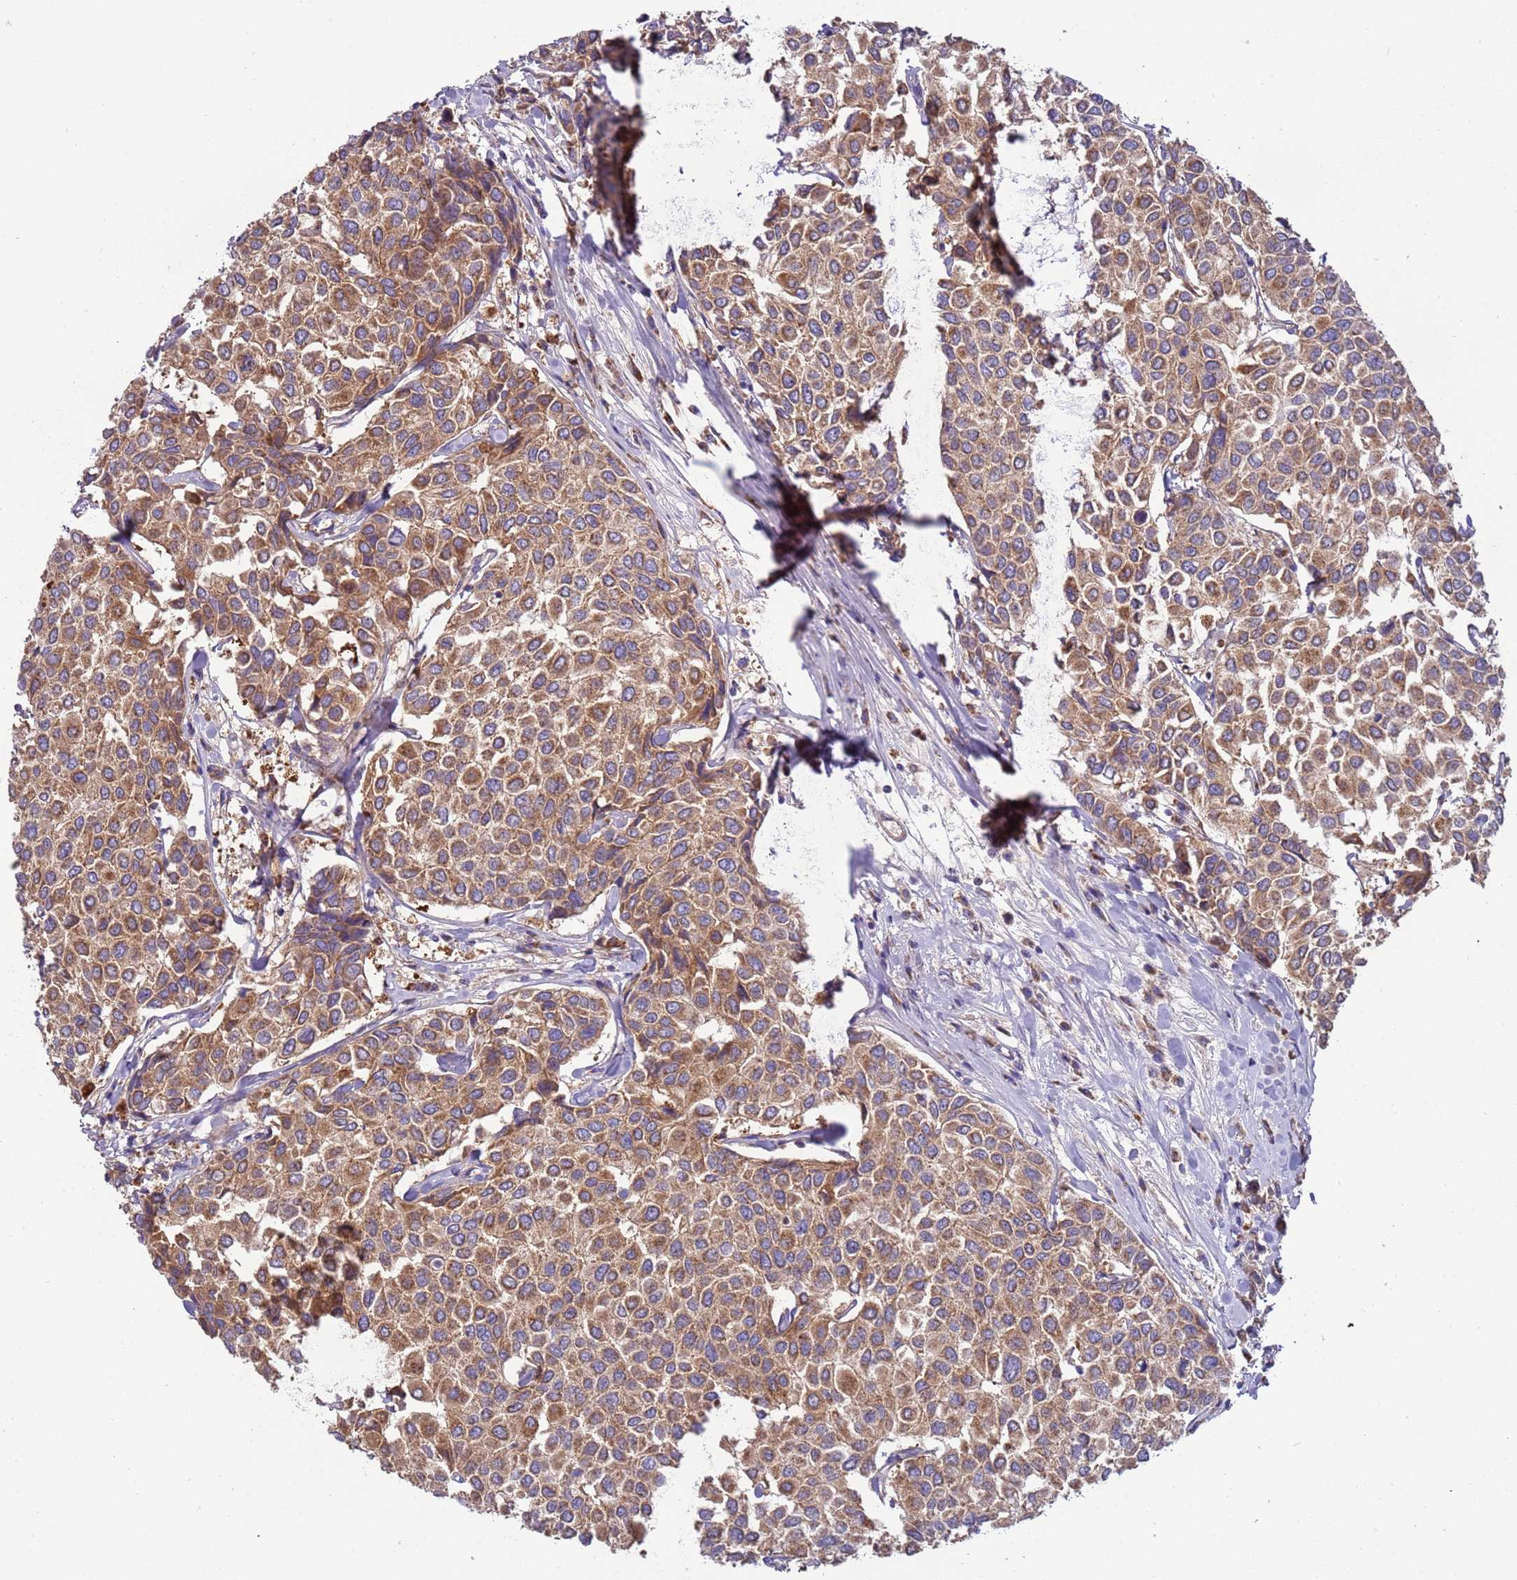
{"staining": {"intensity": "moderate", "quantity": ">75%", "location": "cytoplasmic/membranous"}, "tissue": "breast cancer", "cell_type": "Tumor cells", "image_type": "cancer", "snomed": [{"axis": "morphology", "description": "Duct carcinoma"}, {"axis": "topography", "description": "Breast"}], "caption": "Immunohistochemistry (IHC) of human breast invasive ductal carcinoma shows medium levels of moderate cytoplasmic/membranous staining in about >75% of tumor cells.", "gene": "UQCRQ", "patient": {"sex": "female", "age": 55}}